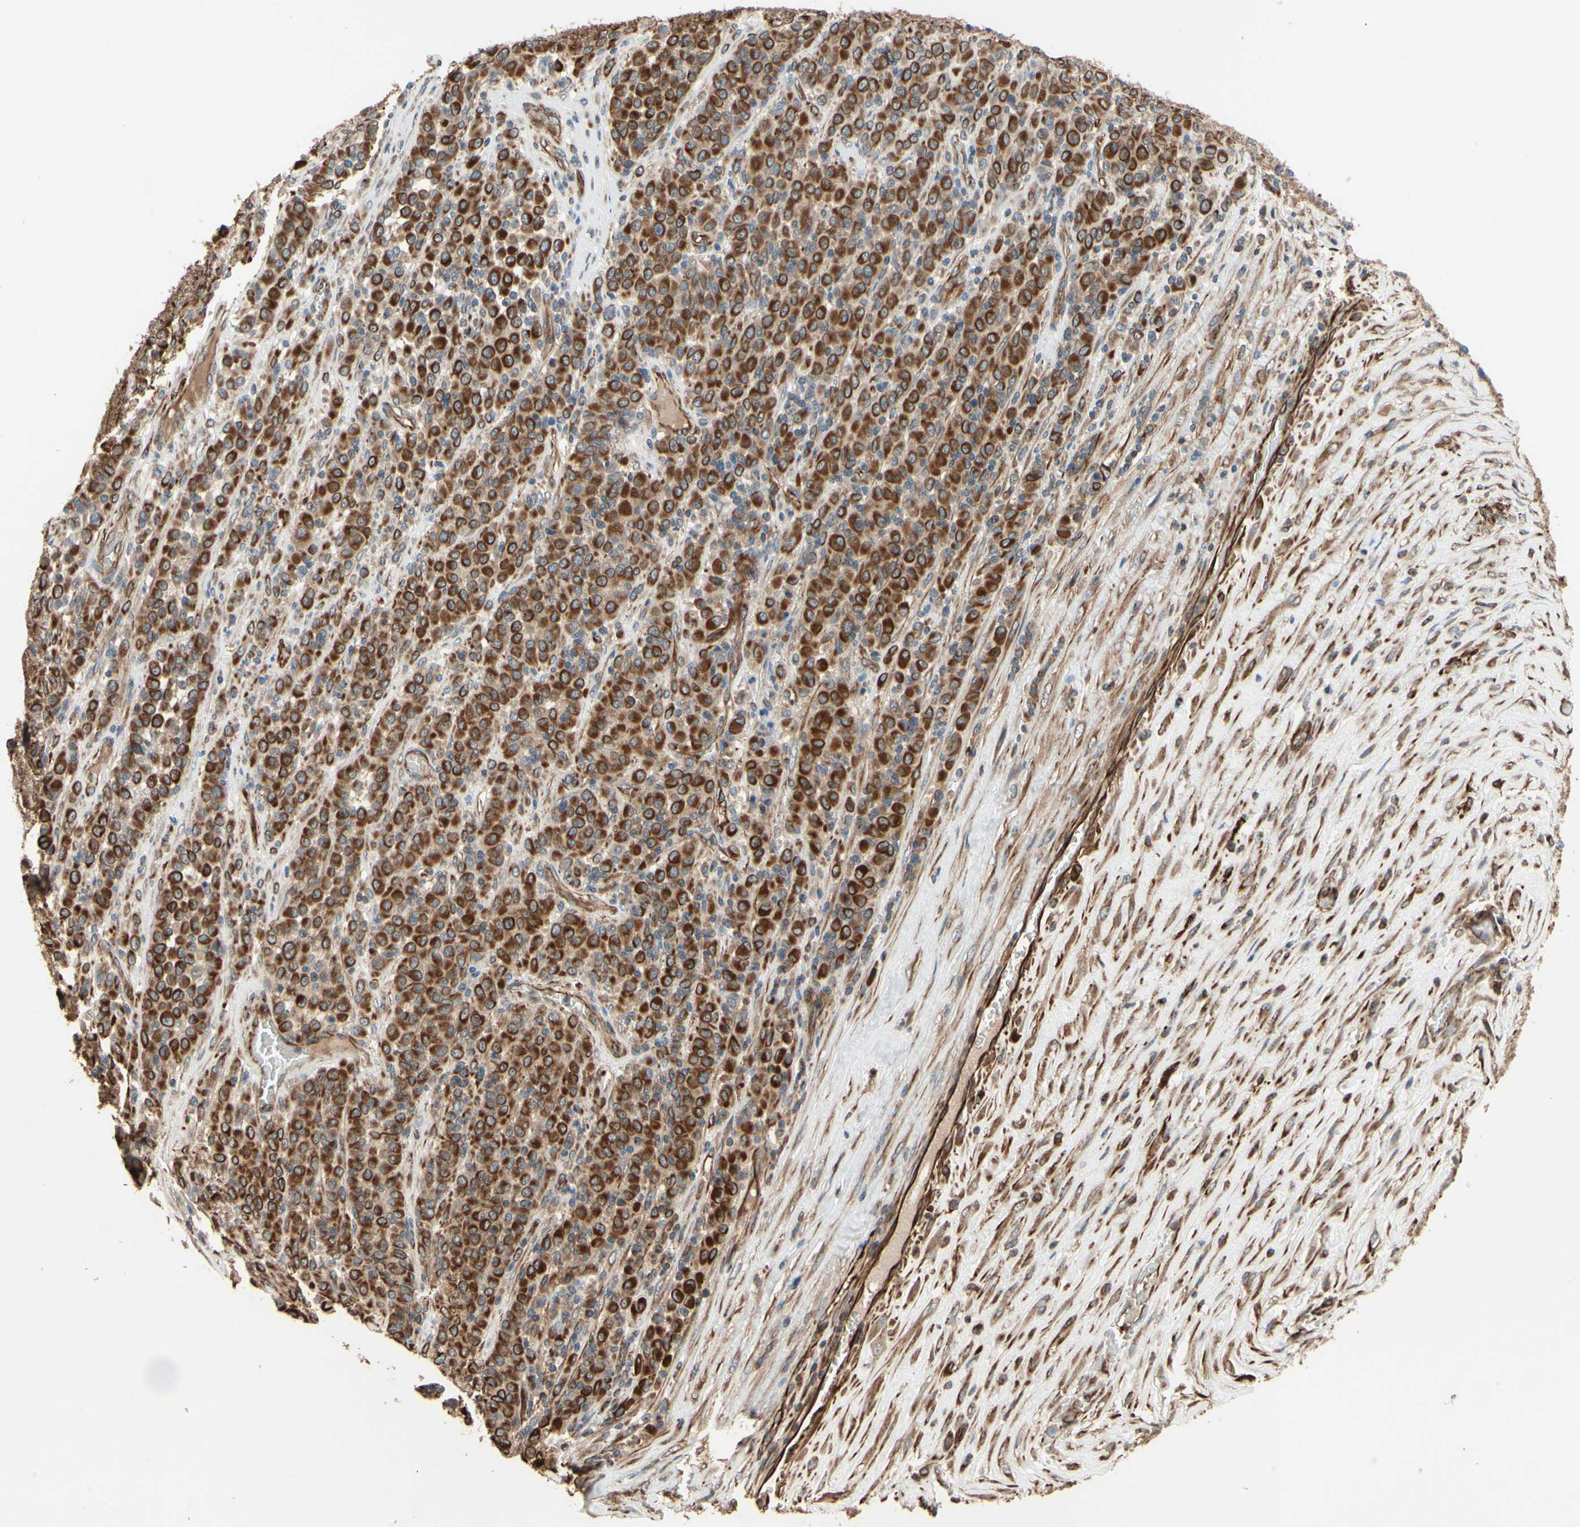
{"staining": {"intensity": "moderate", "quantity": ">75%", "location": "cytoplasmic/membranous"}, "tissue": "melanoma", "cell_type": "Tumor cells", "image_type": "cancer", "snomed": [{"axis": "morphology", "description": "Malignant melanoma, Metastatic site"}, {"axis": "topography", "description": "Pancreas"}], "caption": "Tumor cells exhibit moderate cytoplasmic/membranous positivity in approximately >75% of cells in malignant melanoma (metastatic site).", "gene": "TRAF2", "patient": {"sex": "female", "age": 30}}